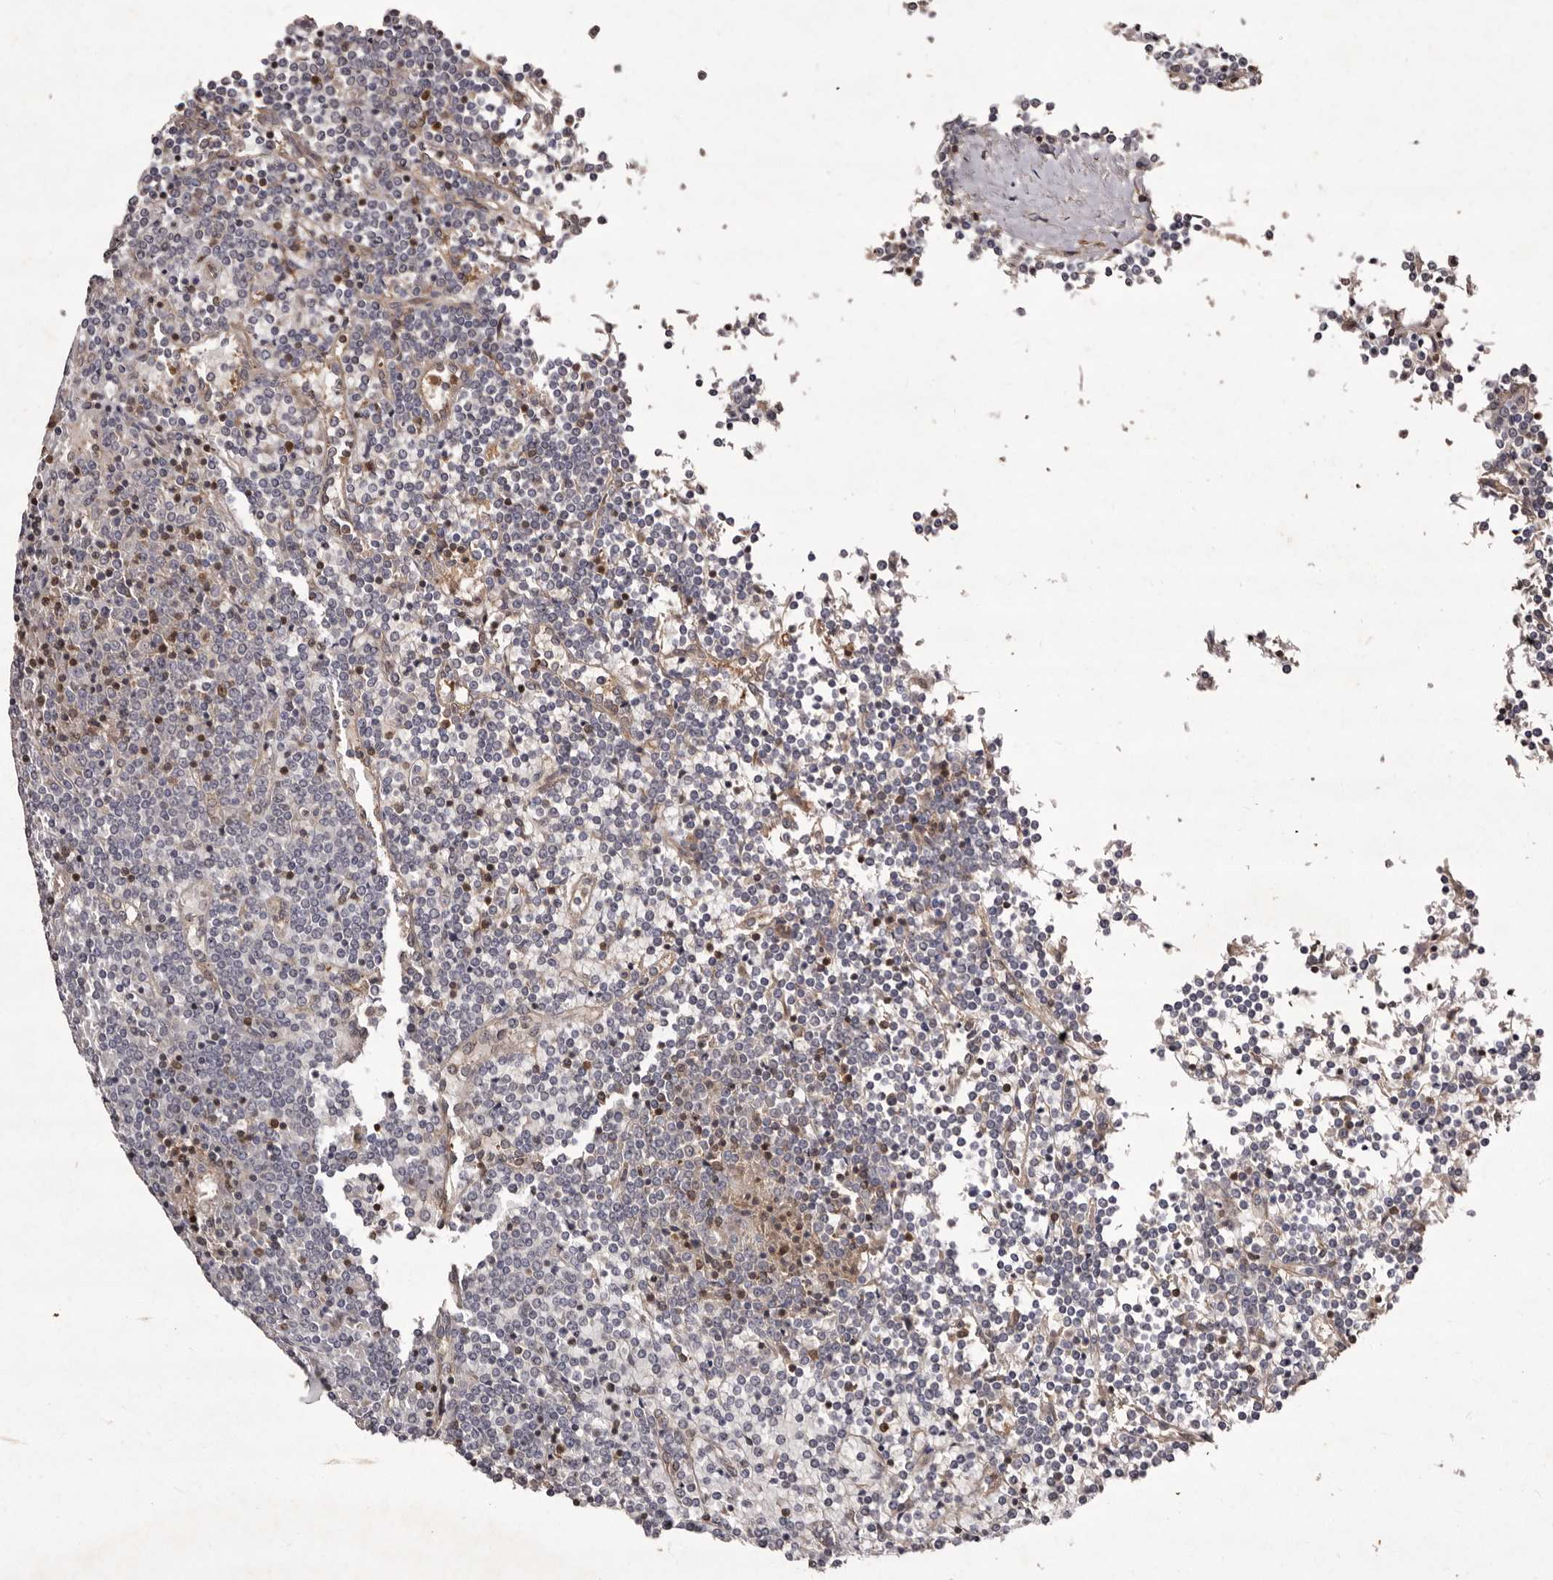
{"staining": {"intensity": "negative", "quantity": "none", "location": "none"}, "tissue": "lymphoma", "cell_type": "Tumor cells", "image_type": "cancer", "snomed": [{"axis": "morphology", "description": "Malignant lymphoma, non-Hodgkin's type, Low grade"}, {"axis": "topography", "description": "Spleen"}], "caption": "Immunohistochemistry of lymphoma reveals no staining in tumor cells.", "gene": "GIMAP4", "patient": {"sex": "female", "age": 19}}